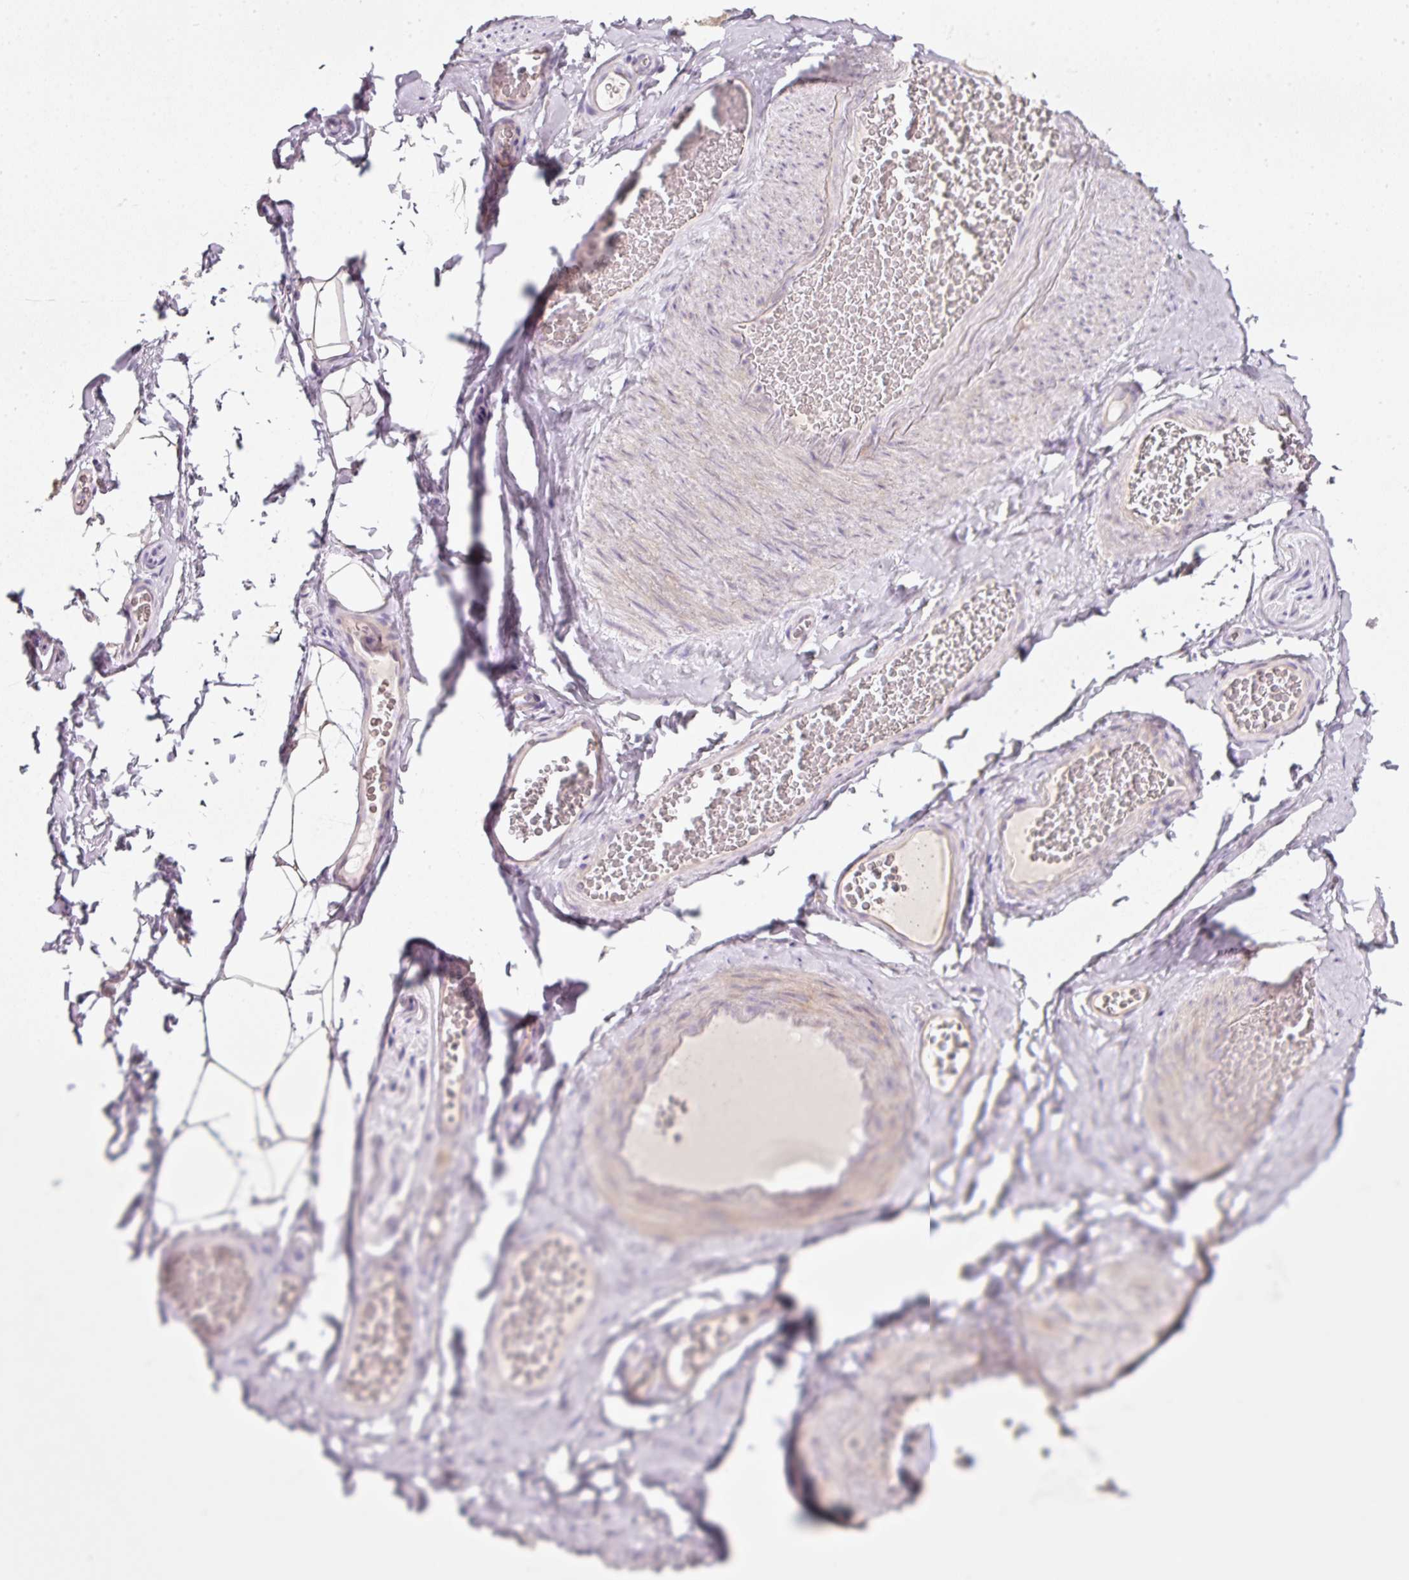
{"staining": {"intensity": "negative", "quantity": "none", "location": "none"}, "tissue": "adipose tissue", "cell_type": "Adipocytes", "image_type": "normal", "snomed": [{"axis": "morphology", "description": "Normal tissue, NOS"}, {"axis": "topography", "description": "Vascular tissue"}, {"axis": "topography", "description": "Peripheral nerve tissue"}], "caption": "DAB (3,3'-diaminobenzidine) immunohistochemical staining of unremarkable adipose tissue shows no significant positivity in adipocytes. (Stains: DAB (3,3'-diaminobenzidine) immunohistochemistry (IHC) with hematoxylin counter stain, Microscopy: brightfield microscopy at high magnification).", "gene": "NDUFA1", "patient": {"sex": "male", "age": 41}}